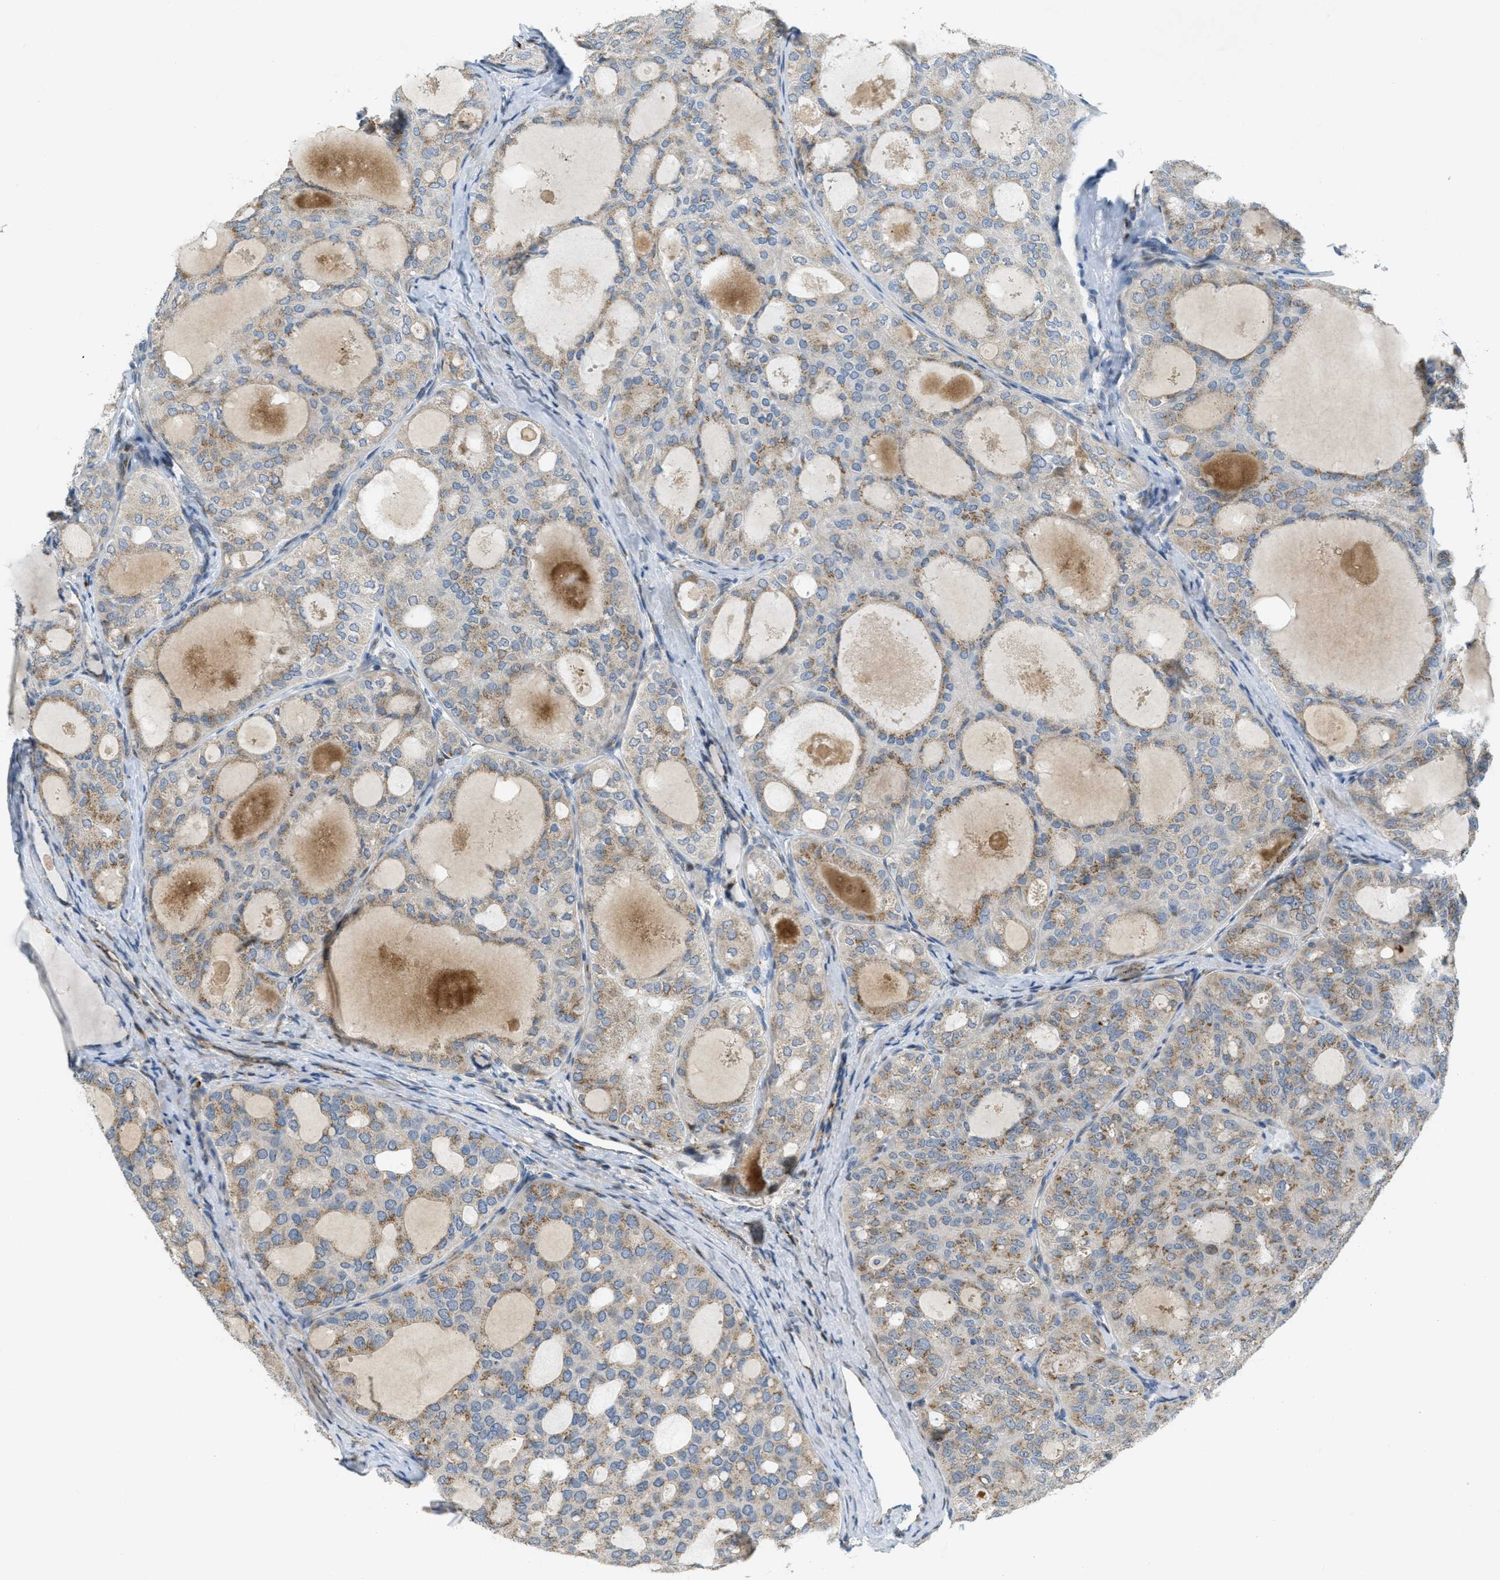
{"staining": {"intensity": "moderate", "quantity": ">75%", "location": "cytoplasmic/membranous"}, "tissue": "thyroid cancer", "cell_type": "Tumor cells", "image_type": "cancer", "snomed": [{"axis": "morphology", "description": "Follicular adenoma carcinoma, NOS"}, {"axis": "topography", "description": "Thyroid gland"}], "caption": "Protein expression analysis of thyroid cancer (follicular adenoma carcinoma) reveals moderate cytoplasmic/membranous positivity in about >75% of tumor cells. (IHC, brightfield microscopy, high magnification).", "gene": "ZFPL1", "patient": {"sex": "male", "age": 75}}